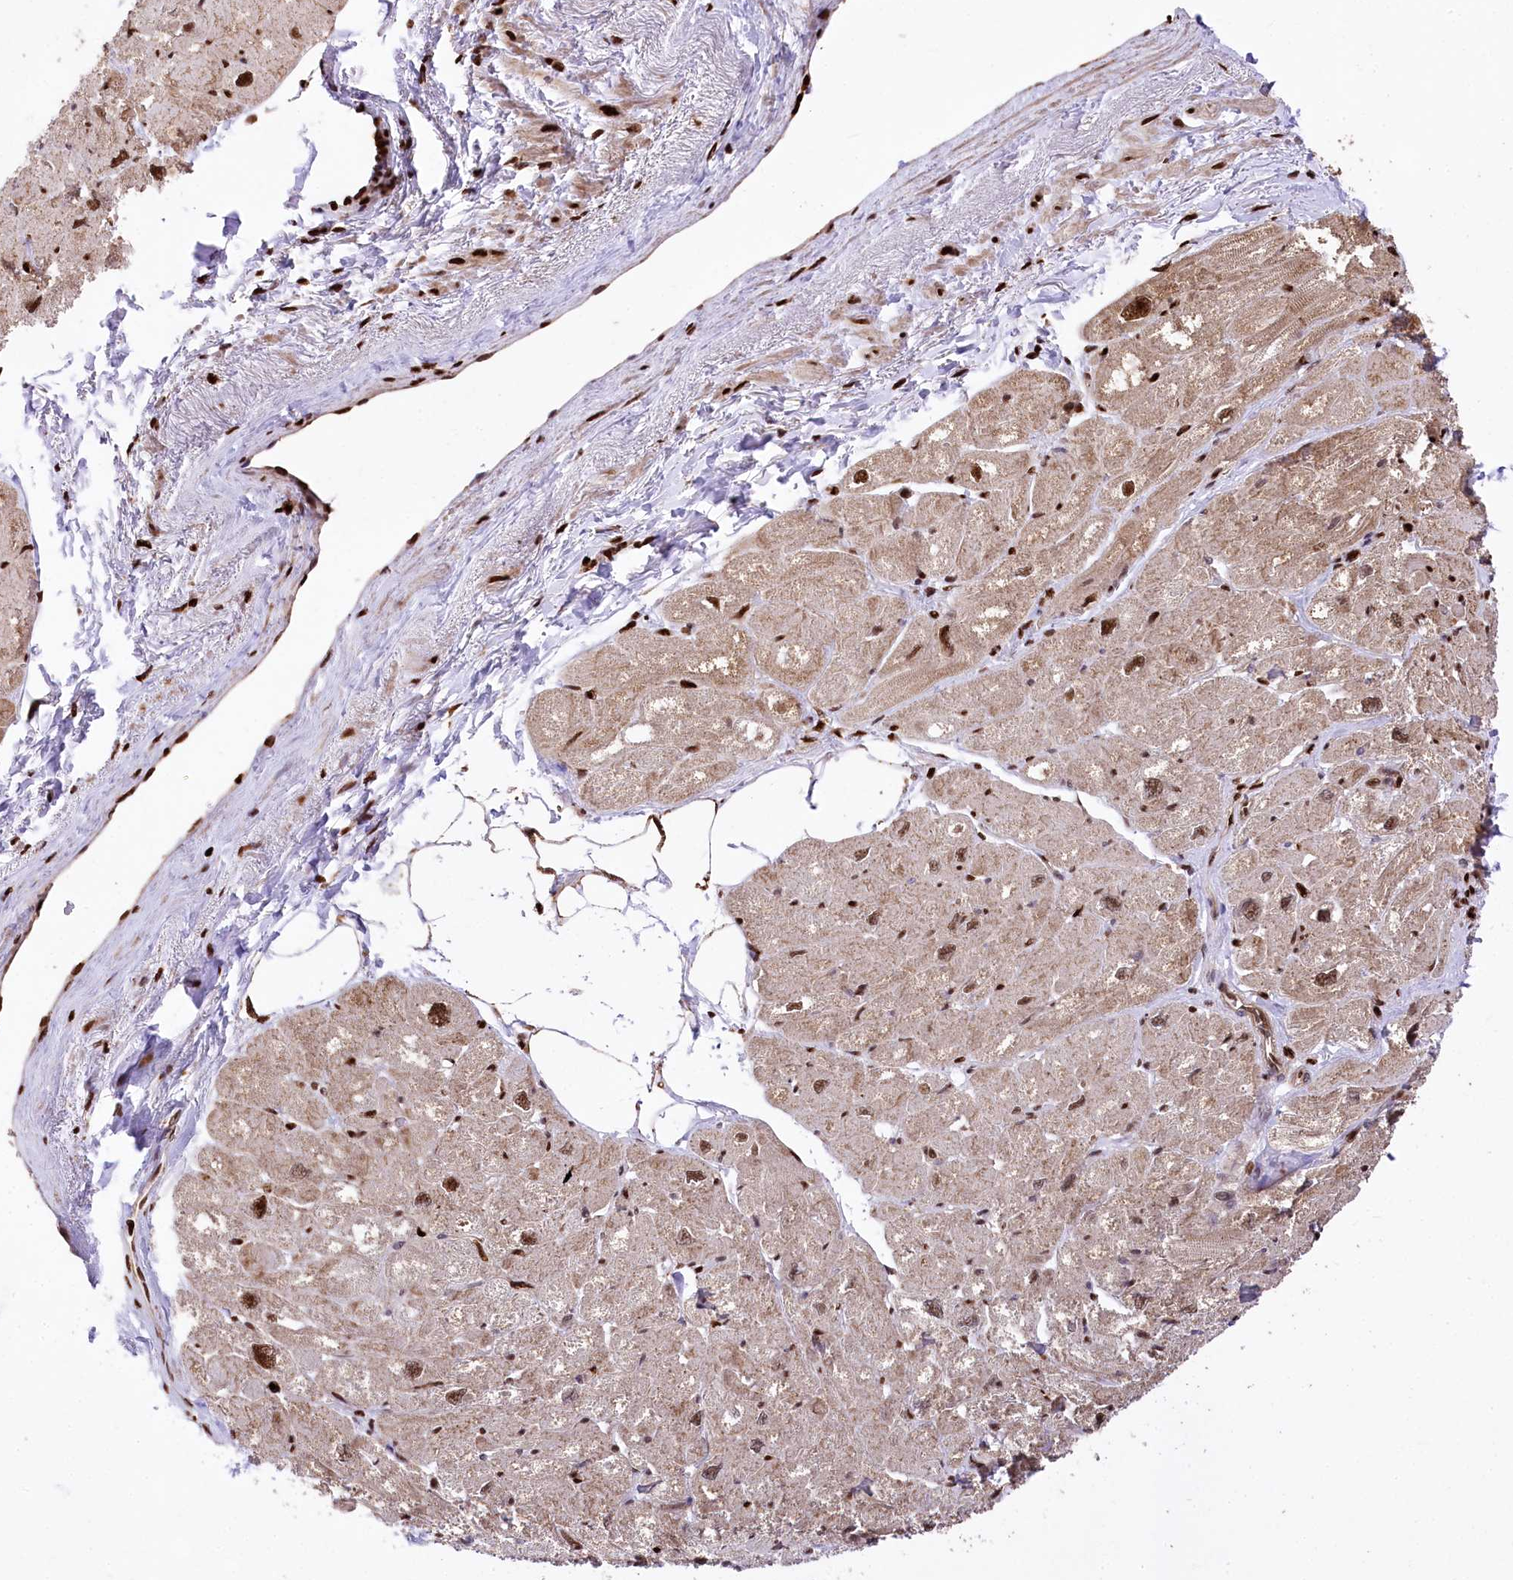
{"staining": {"intensity": "moderate", "quantity": ">75%", "location": "cytoplasmic/membranous,nuclear"}, "tissue": "heart muscle", "cell_type": "Cardiomyocytes", "image_type": "normal", "snomed": [{"axis": "morphology", "description": "Normal tissue, NOS"}, {"axis": "topography", "description": "Heart"}], "caption": "DAB immunohistochemical staining of normal heart muscle displays moderate cytoplasmic/membranous,nuclear protein staining in about >75% of cardiomyocytes.", "gene": "FIGN", "patient": {"sex": "male", "age": 50}}